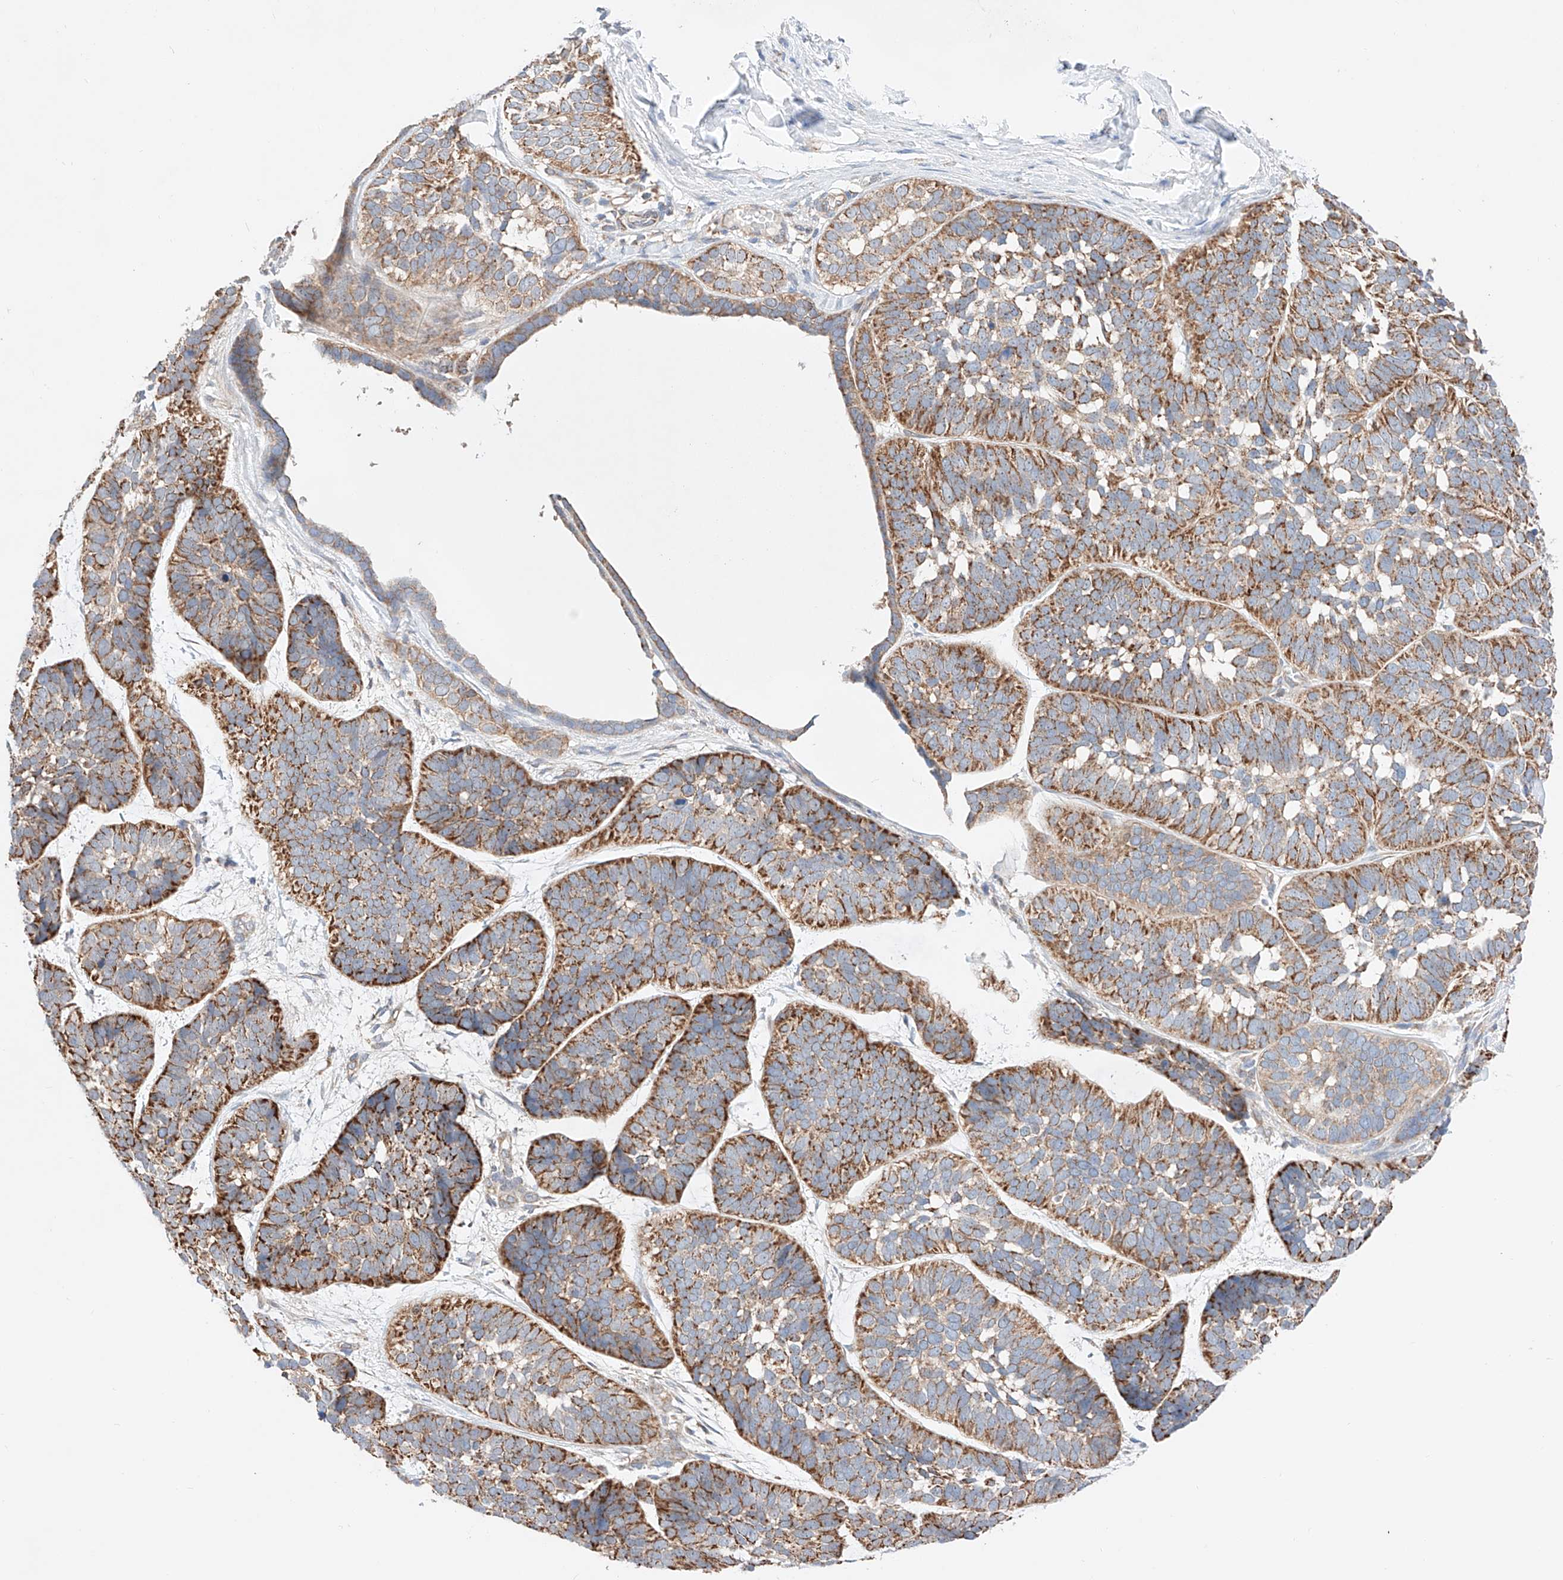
{"staining": {"intensity": "strong", "quantity": "25%-75%", "location": "cytoplasmic/membranous"}, "tissue": "skin cancer", "cell_type": "Tumor cells", "image_type": "cancer", "snomed": [{"axis": "morphology", "description": "Basal cell carcinoma"}, {"axis": "topography", "description": "Skin"}], "caption": "Strong cytoplasmic/membranous positivity is appreciated in about 25%-75% of tumor cells in skin cancer.", "gene": "KTI12", "patient": {"sex": "male", "age": 62}}